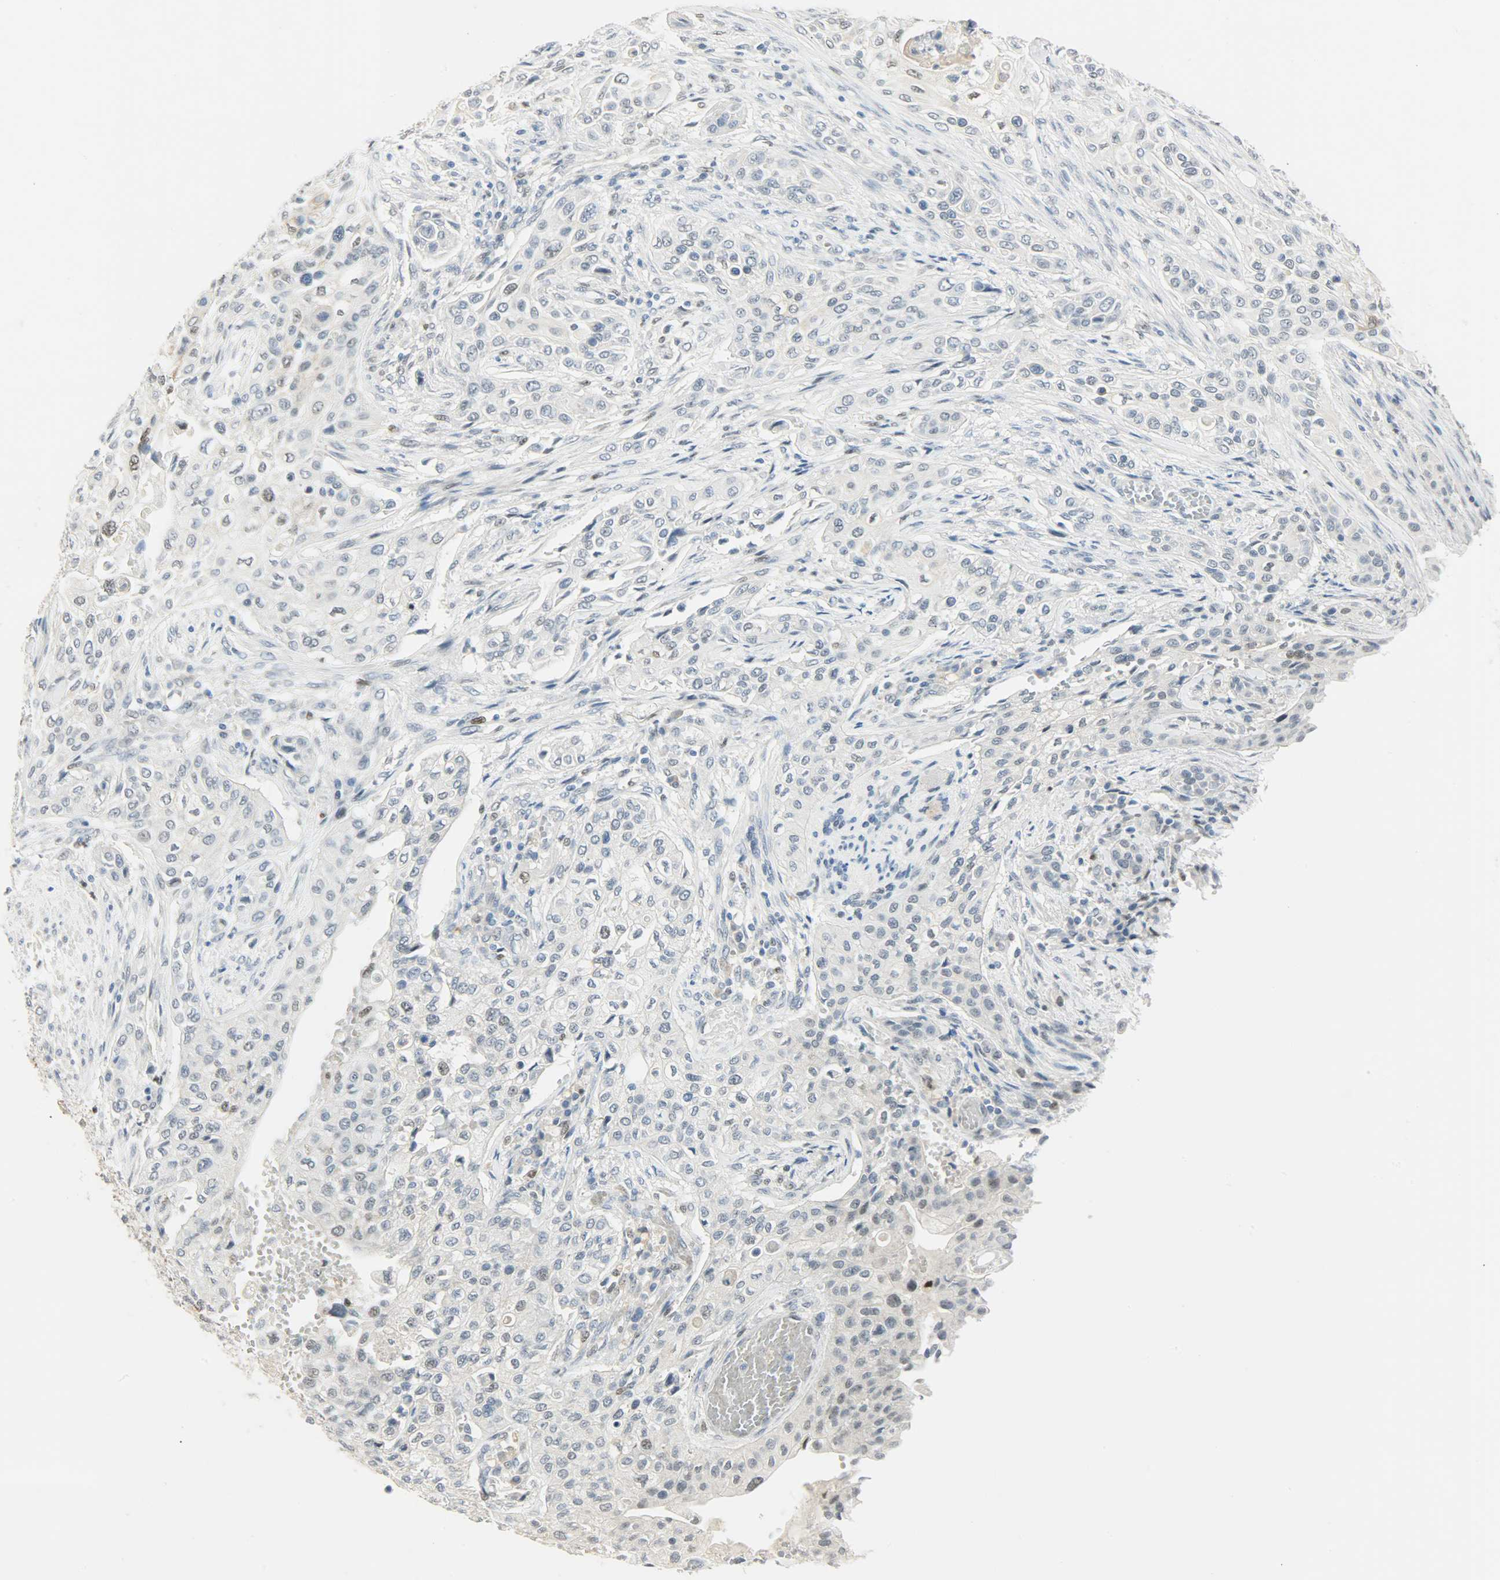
{"staining": {"intensity": "negative", "quantity": "none", "location": "none"}, "tissue": "urothelial cancer", "cell_type": "Tumor cells", "image_type": "cancer", "snomed": [{"axis": "morphology", "description": "Urothelial carcinoma, High grade"}, {"axis": "topography", "description": "Urinary bladder"}], "caption": "DAB immunohistochemical staining of urothelial carcinoma (high-grade) demonstrates no significant expression in tumor cells.", "gene": "PPARG", "patient": {"sex": "male", "age": 74}}